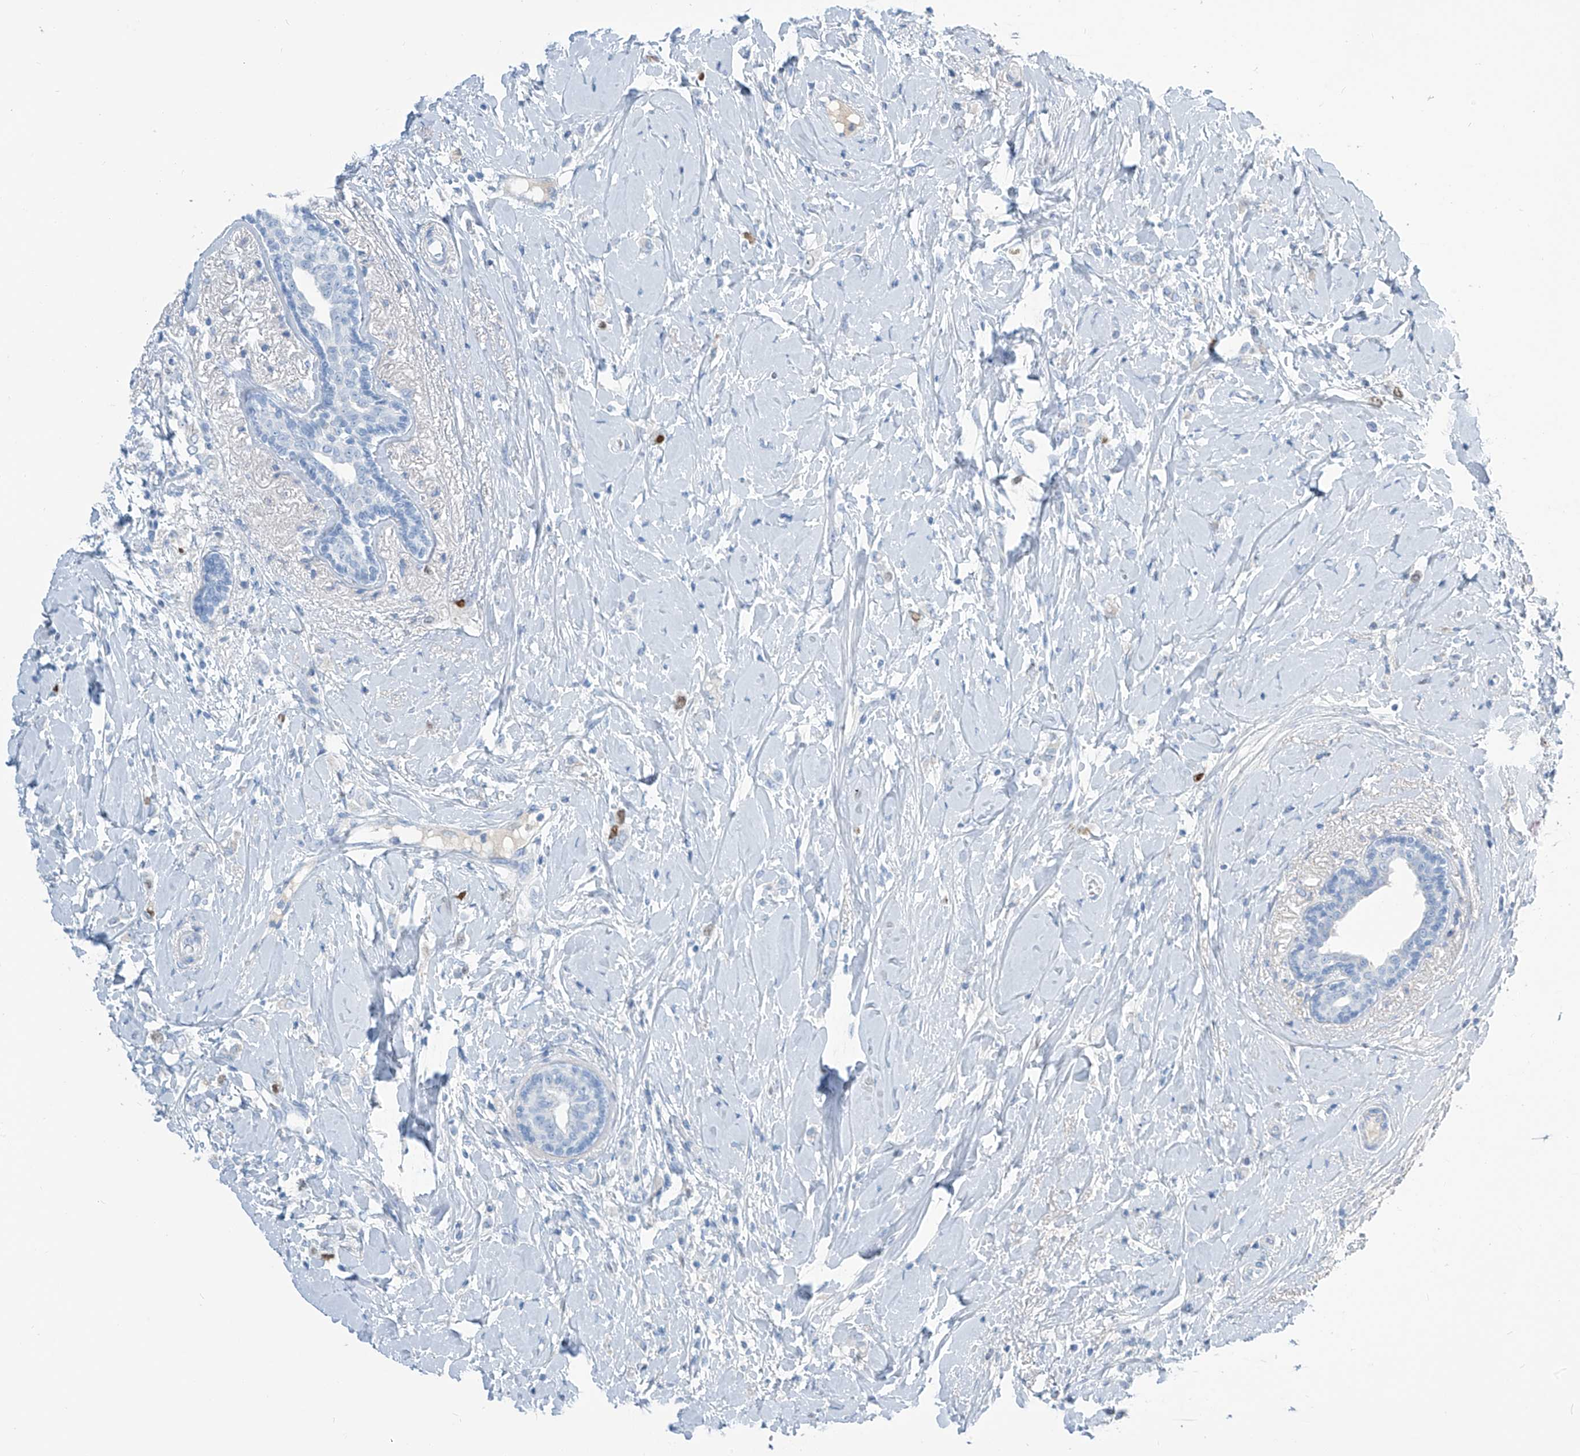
{"staining": {"intensity": "negative", "quantity": "none", "location": "none"}, "tissue": "breast cancer", "cell_type": "Tumor cells", "image_type": "cancer", "snomed": [{"axis": "morphology", "description": "Normal tissue, NOS"}, {"axis": "morphology", "description": "Lobular carcinoma"}, {"axis": "topography", "description": "Breast"}], "caption": "IHC histopathology image of neoplastic tissue: human lobular carcinoma (breast) stained with DAB (3,3'-diaminobenzidine) reveals no significant protein staining in tumor cells.", "gene": "SGO2", "patient": {"sex": "female", "age": 47}}